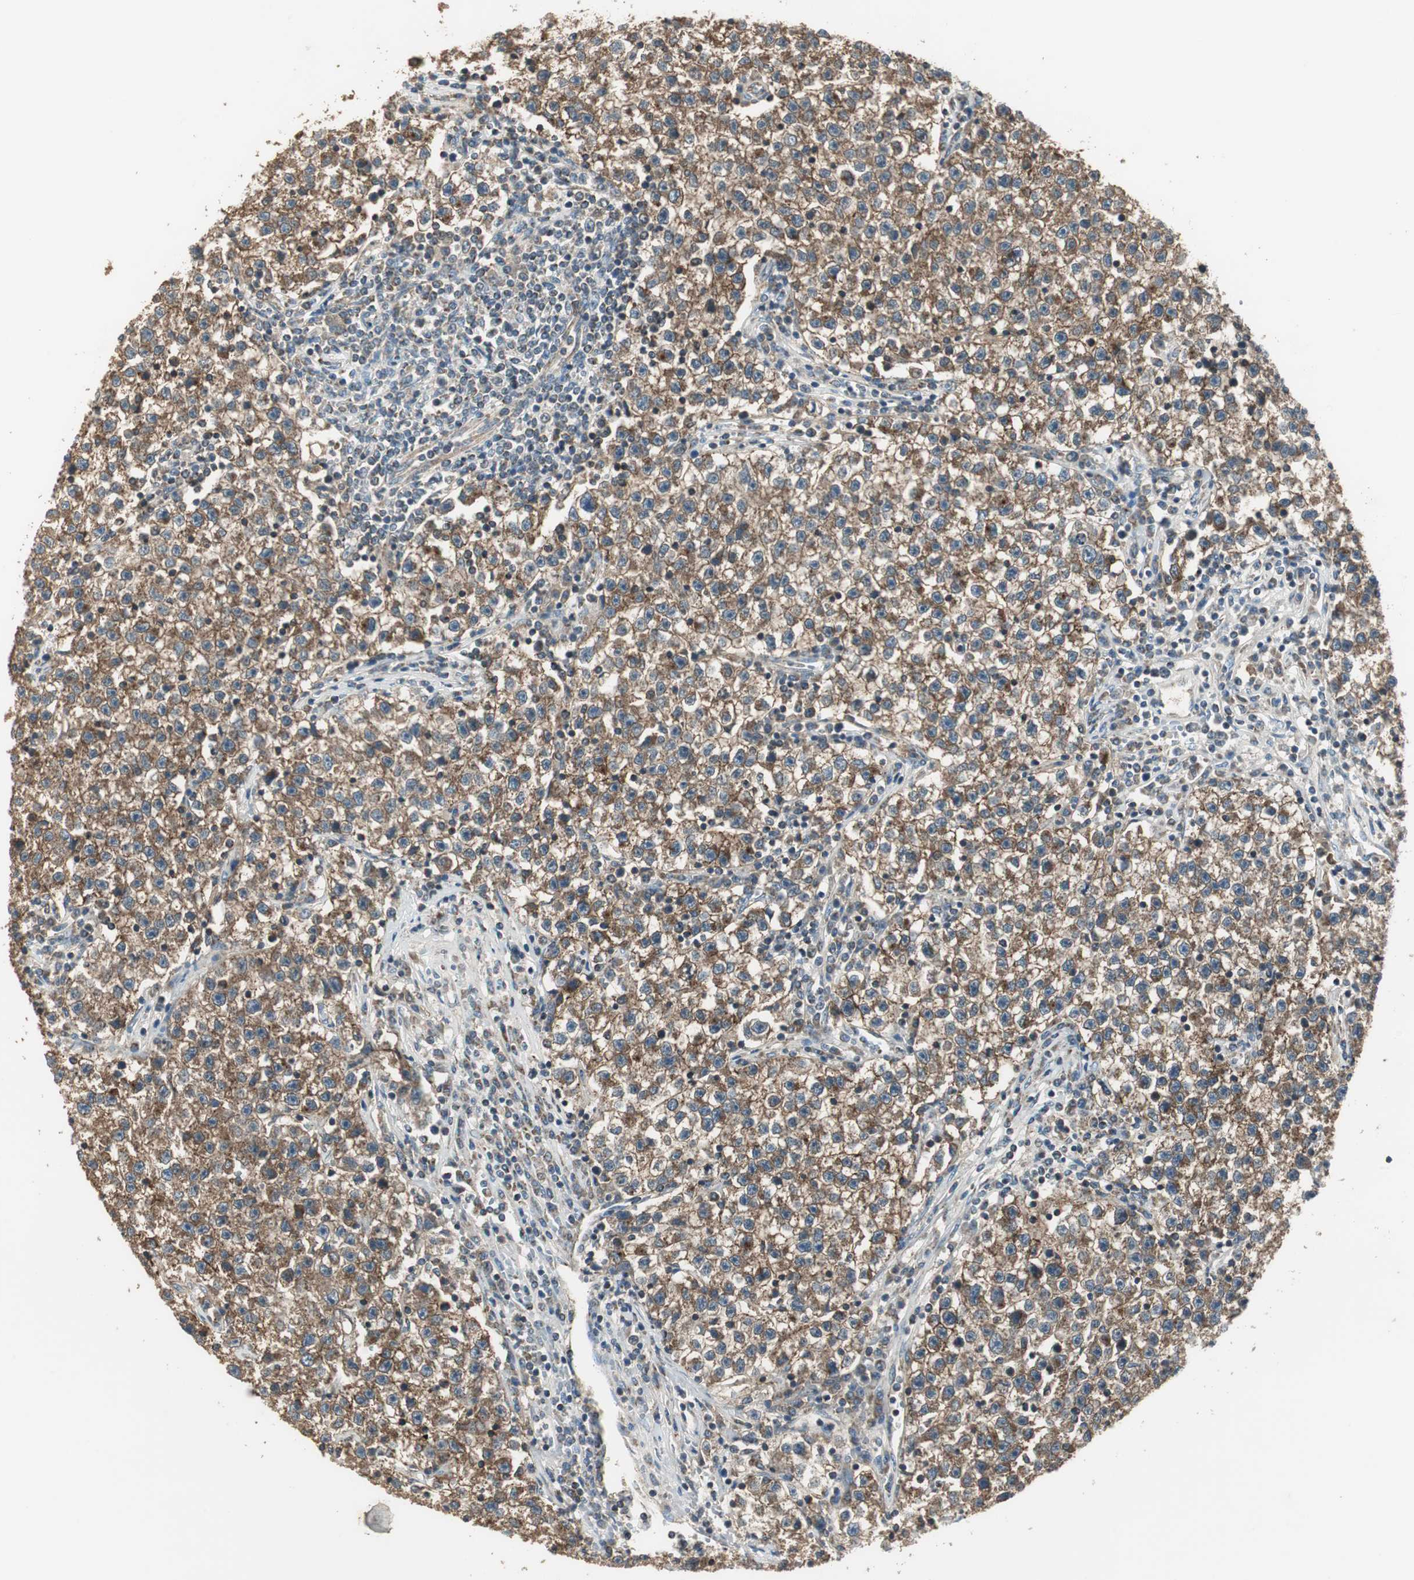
{"staining": {"intensity": "strong", "quantity": ">75%", "location": "cytoplasmic/membranous"}, "tissue": "testis cancer", "cell_type": "Tumor cells", "image_type": "cancer", "snomed": [{"axis": "morphology", "description": "Seminoma, NOS"}, {"axis": "topography", "description": "Testis"}], "caption": "An image of testis seminoma stained for a protein demonstrates strong cytoplasmic/membranous brown staining in tumor cells.", "gene": "MSTO1", "patient": {"sex": "male", "age": 22}}